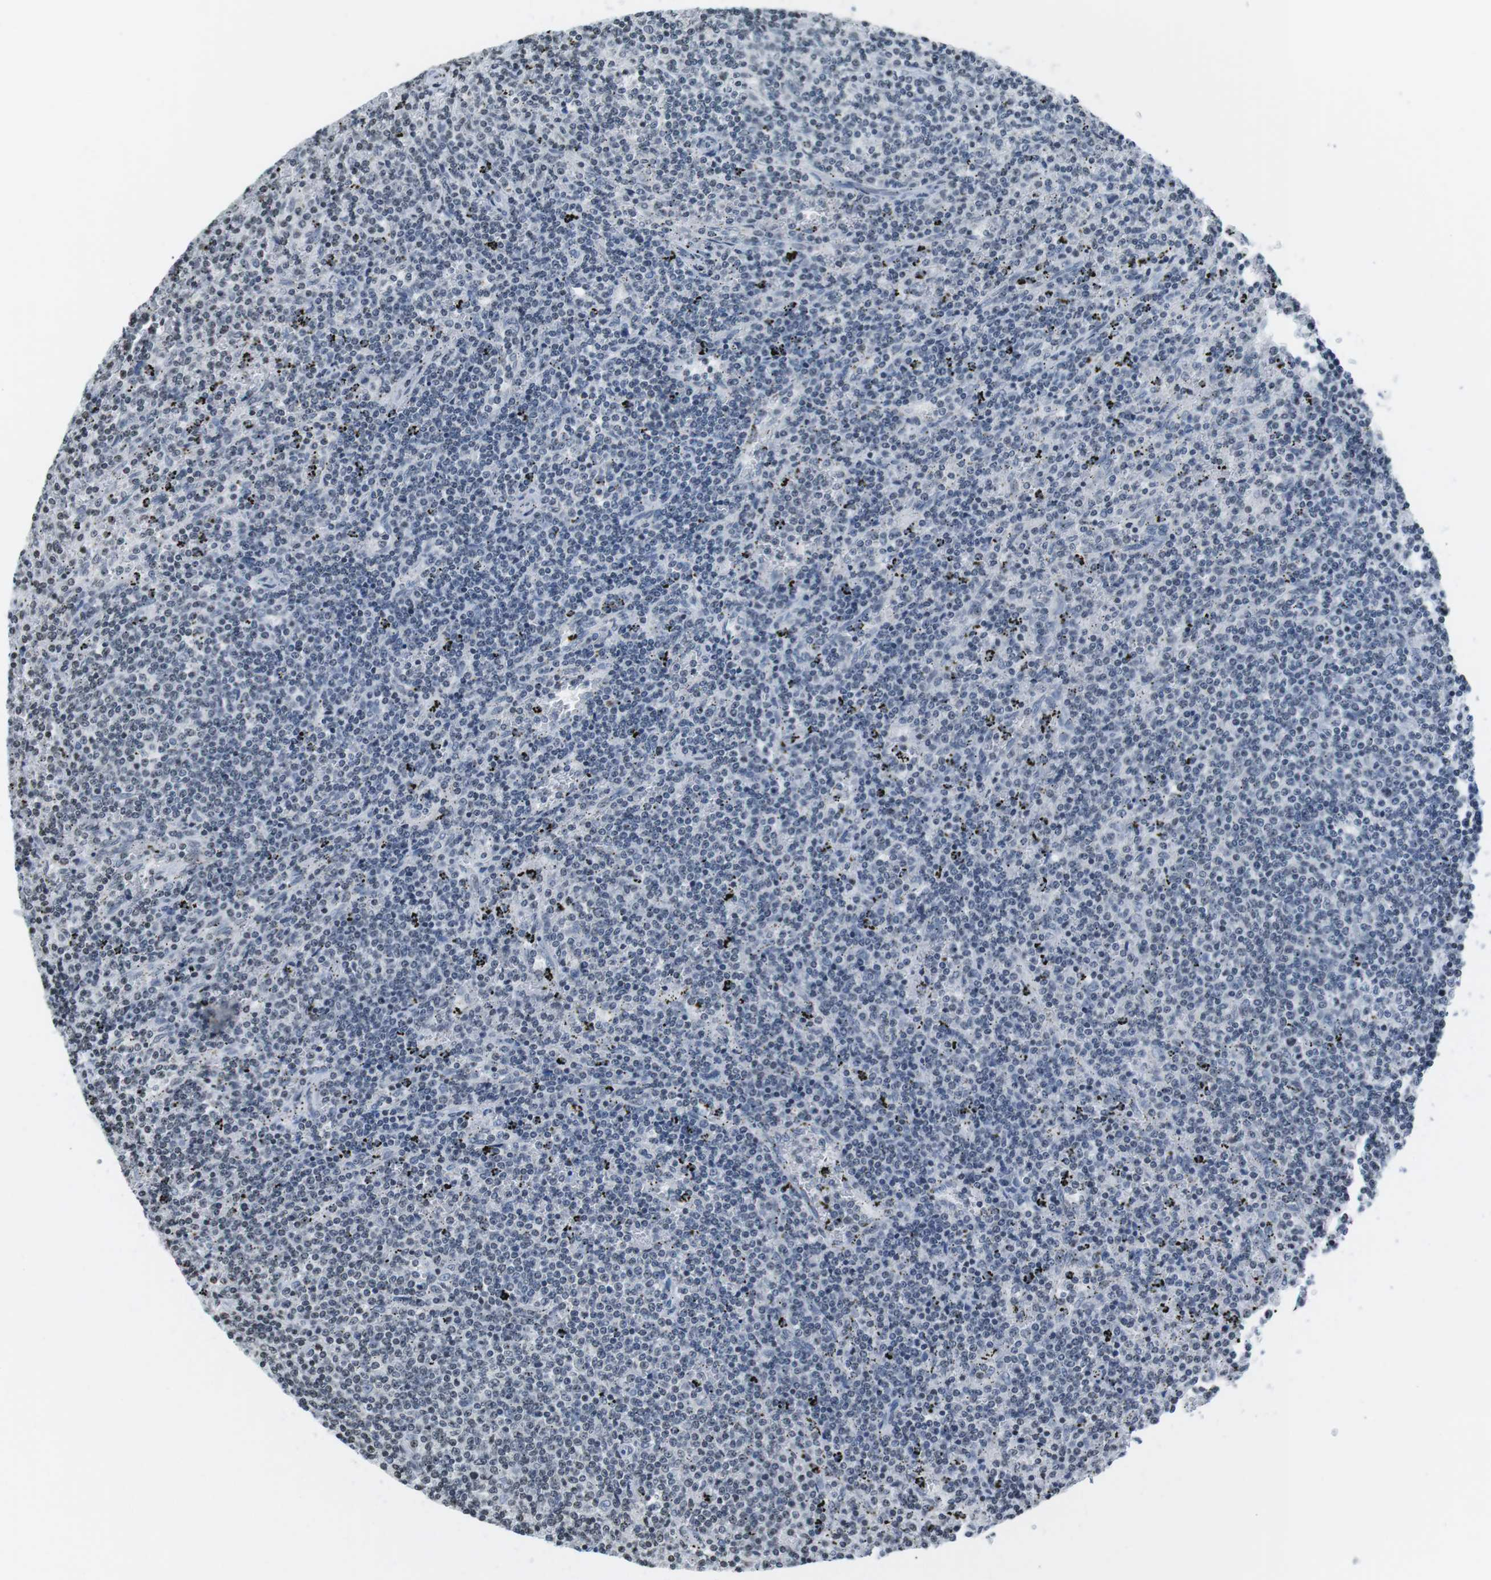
{"staining": {"intensity": "negative", "quantity": "none", "location": "none"}, "tissue": "lymphoma", "cell_type": "Tumor cells", "image_type": "cancer", "snomed": [{"axis": "morphology", "description": "Malignant lymphoma, non-Hodgkin's type, Low grade"}, {"axis": "topography", "description": "Spleen"}], "caption": "The image shows no significant staining in tumor cells of lymphoma.", "gene": "E2F2", "patient": {"sex": "female", "age": 50}}